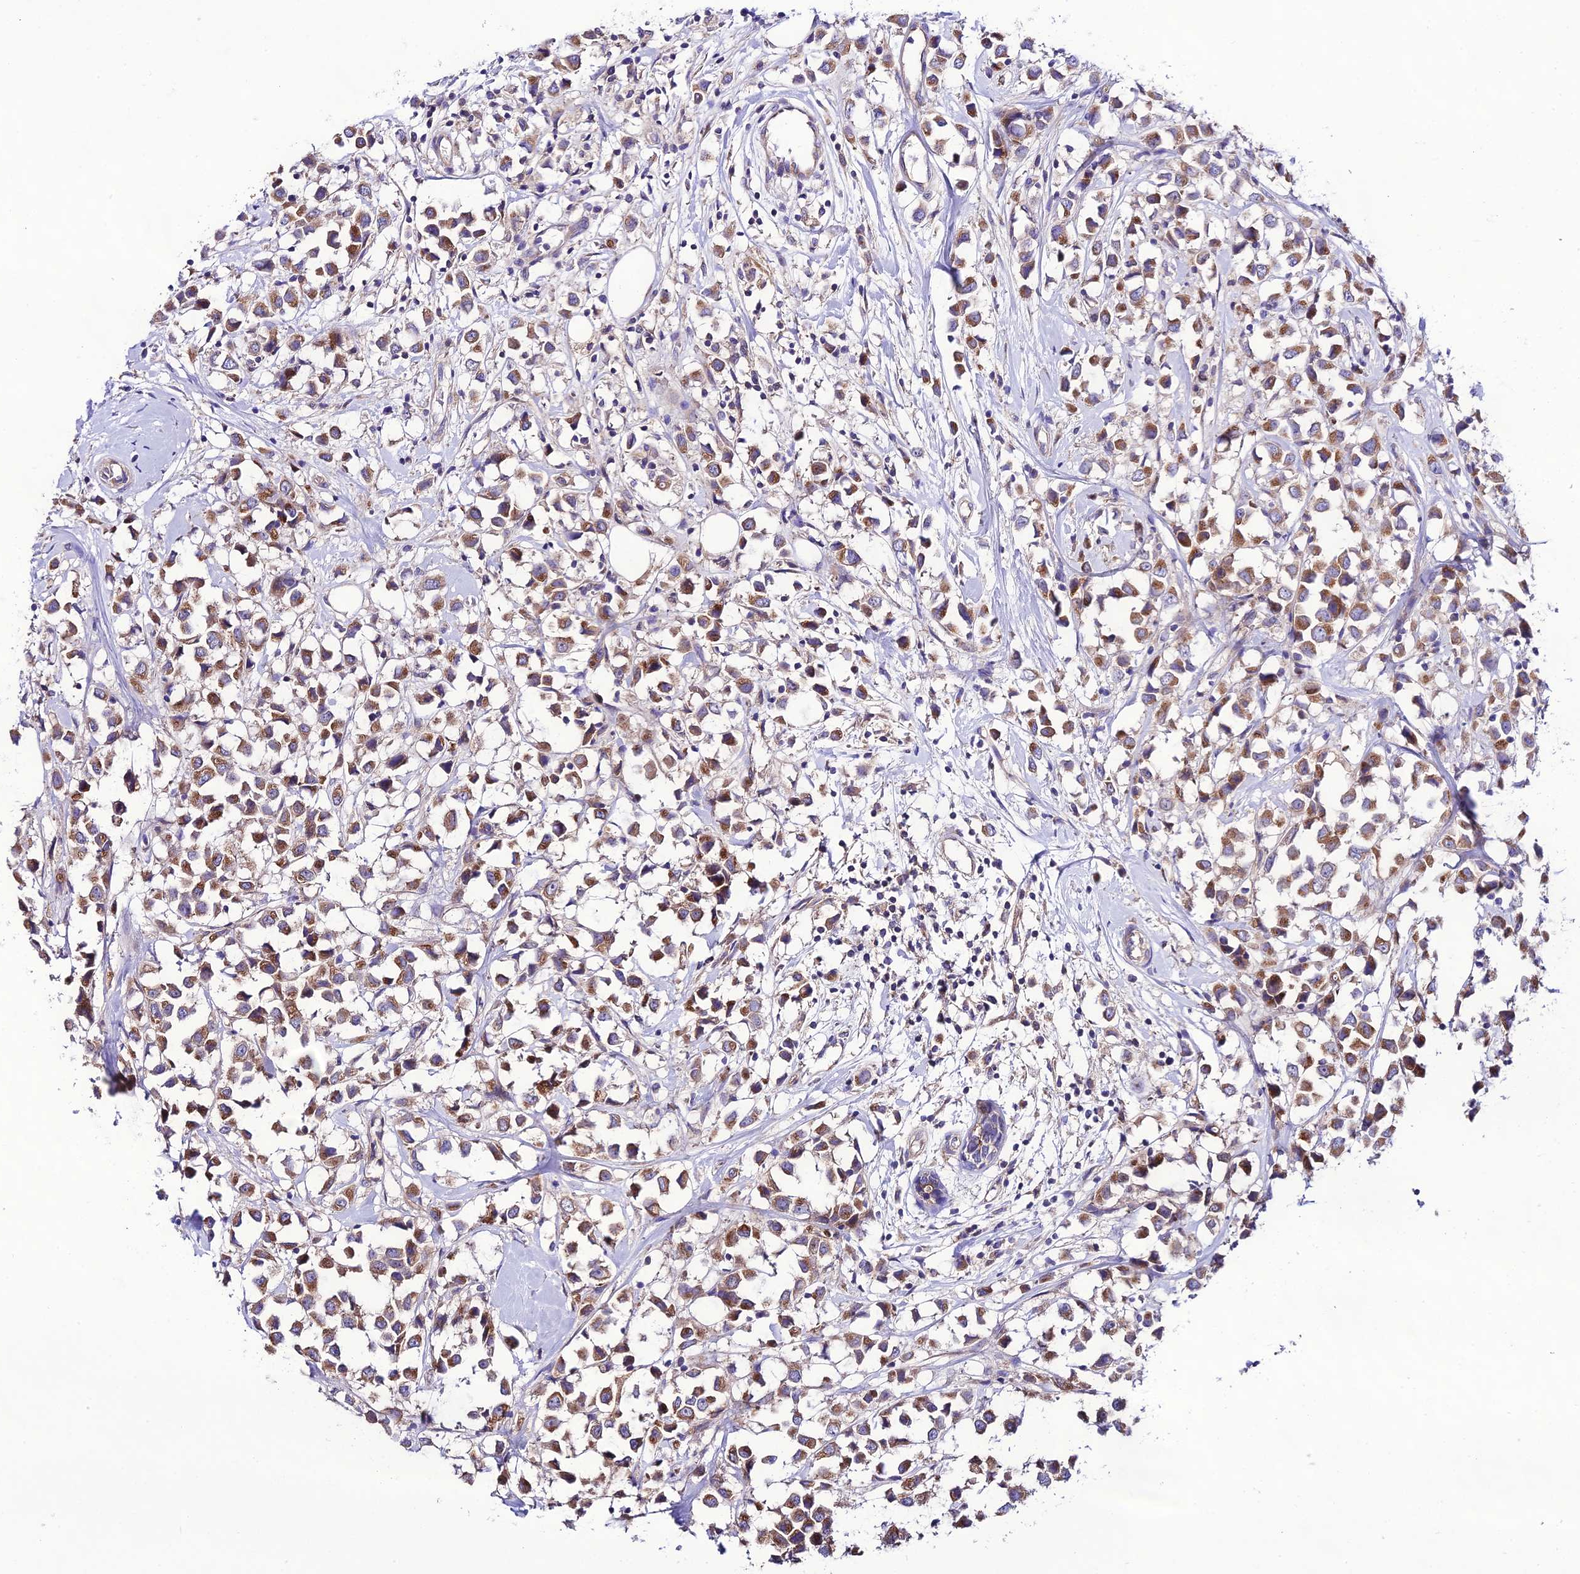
{"staining": {"intensity": "moderate", "quantity": ">75%", "location": "cytoplasmic/membranous"}, "tissue": "breast cancer", "cell_type": "Tumor cells", "image_type": "cancer", "snomed": [{"axis": "morphology", "description": "Duct carcinoma"}, {"axis": "topography", "description": "Breast"}], "caption": "Immunohistochemistry of breast cancer (infiltrating ductal carcinoma) reveals medium levels of moderate cytoplasmic/membranous expression in approximately >75% of tumor cells.", "gene": "LACTB2", "patient": {"sex": "female", "age": 61}}